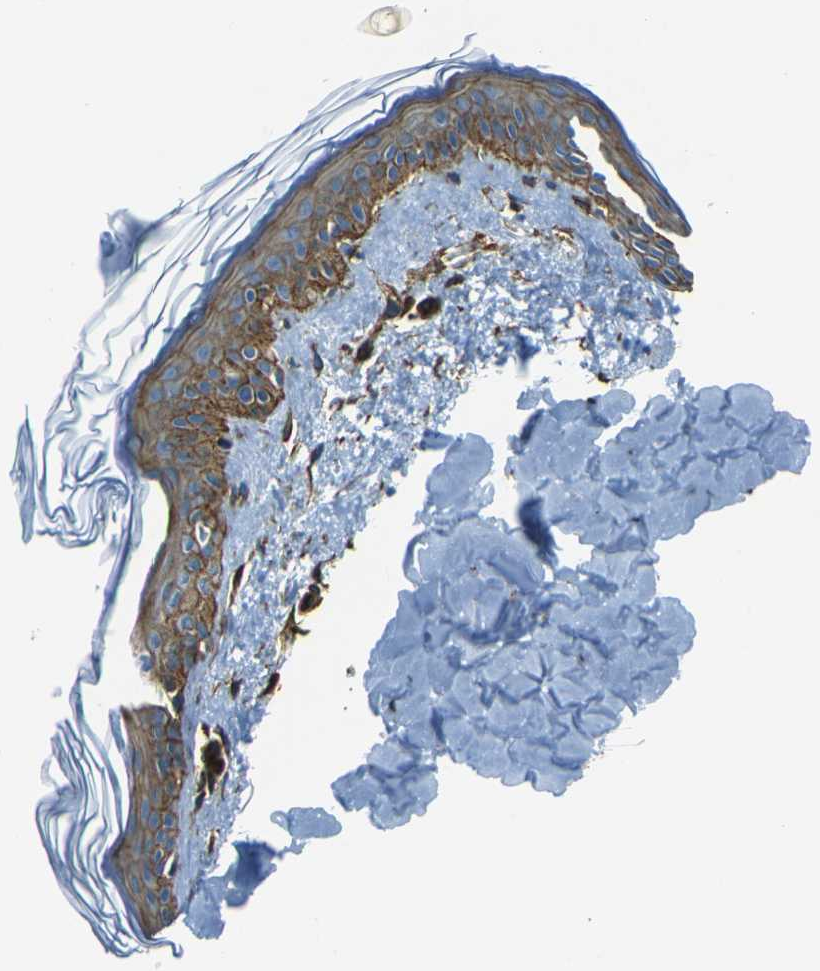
{"staining": {"intensity": "strong", "quantity": ">75%", "location": "cytoplasmic/membranous"}, "tissue": "skin", "cell_type": "Fibroblasts", "image_type": "normal", "snomed": [{"axis": "morphology", "description": "Normal tissue, NOS"}, {"axis": "topography", "description": "Skin"}], "caption": "A histopathology image of human skin stained for a protein demonstrates strong cytoplasmic/membranous brown staining in fibroblasts. The staining is performed using DAB brown chromogen to label protein expression. The nuclei are counter-stained blue using hematoxylin.", "gene": "EPHA7", "patient": {"sex": "female", "age": 41}}